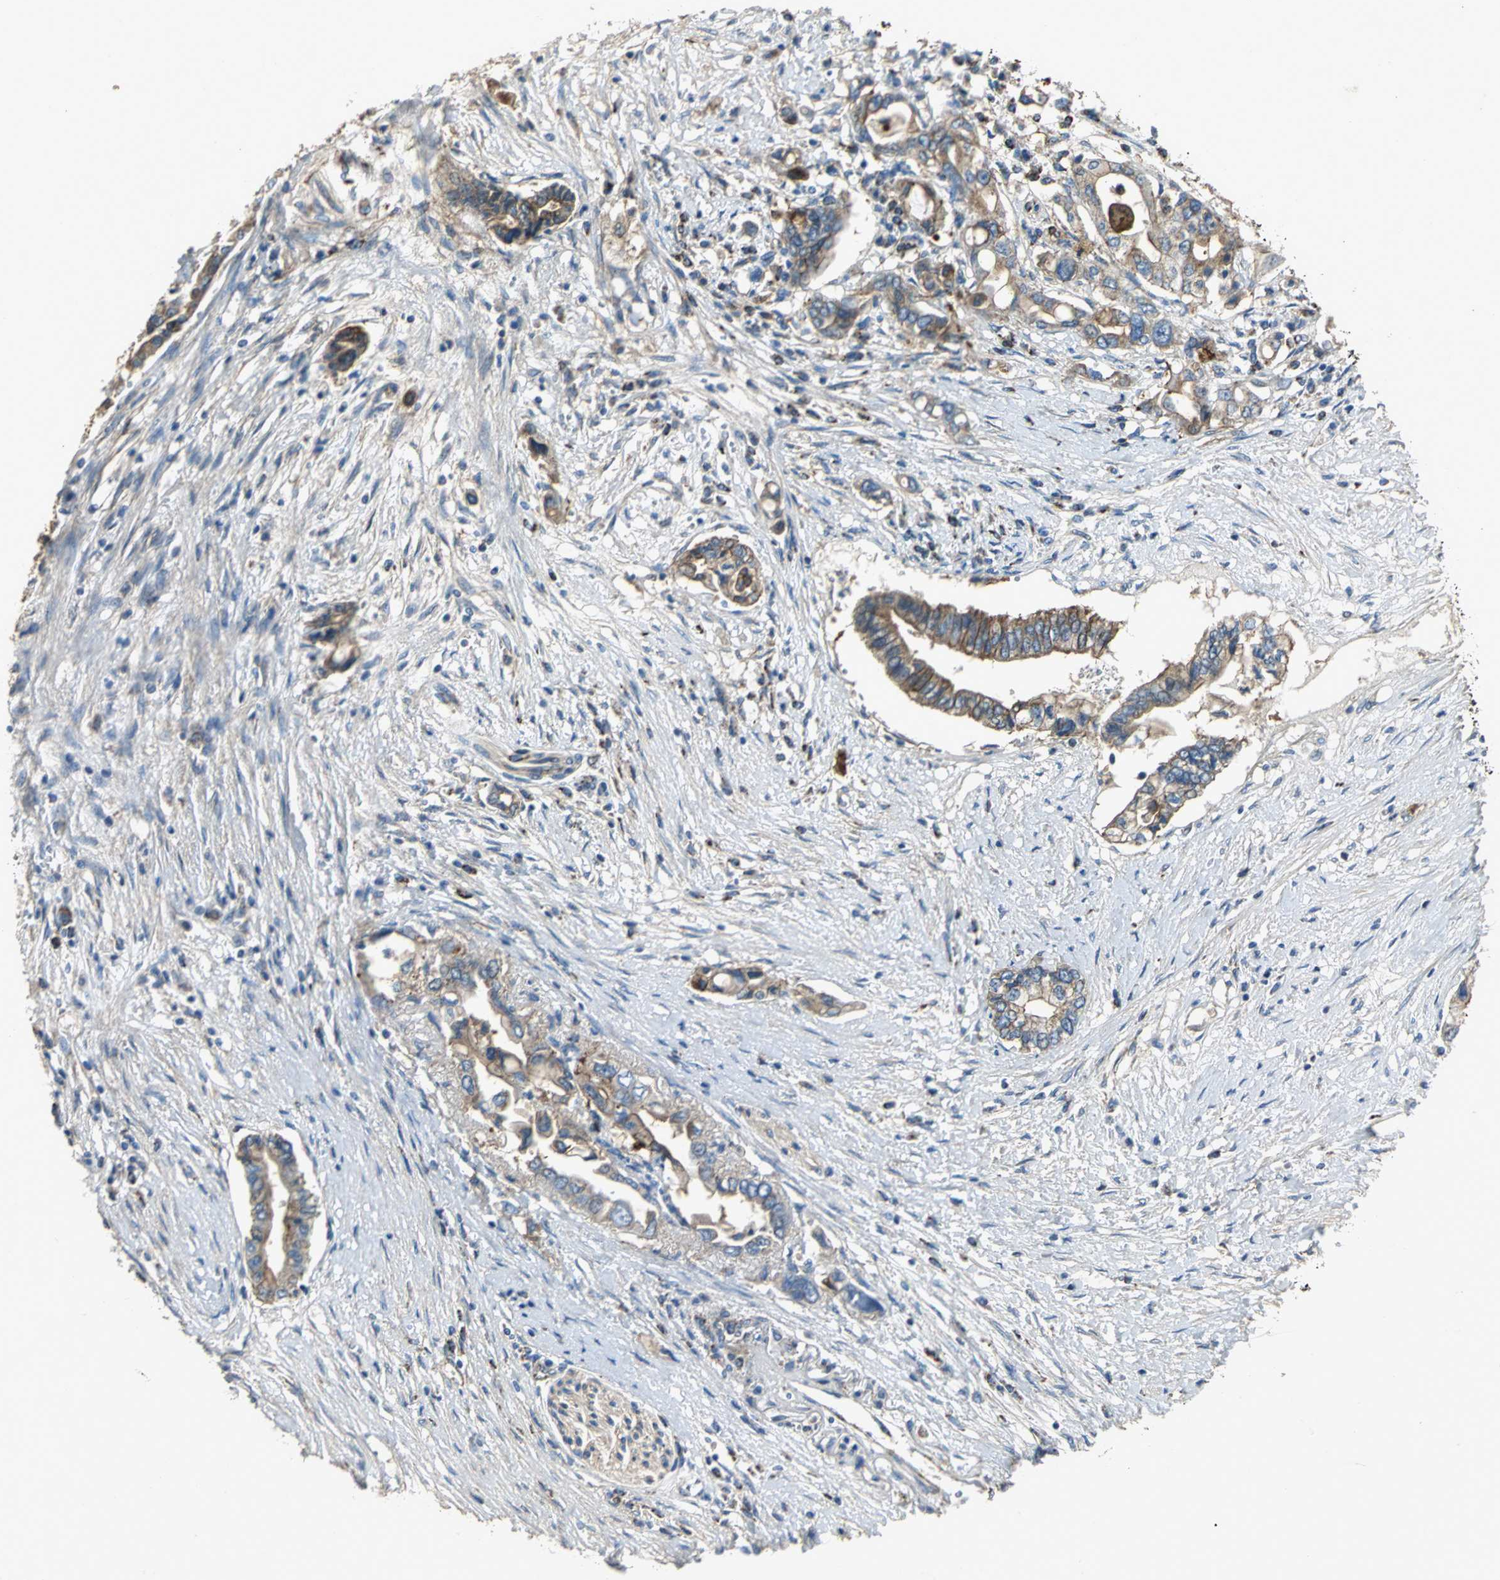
{"staining": {"intensity": "moderate", "quantity": ">75%", "location": "cytoplasmic/membranous"}, "tissue": "pancreatic cancer", "cell_type": "Tumor cells", "image_type": "cancer", "snomed": [{"axis": "morphology", "description": "Adenocarcinoma, NOS"}, {"axis": "topography", "description": "Pancreas"}], "caption": "Immunohistochemical staining of adenocarcinoma (pancreatic) exhibits medium levels of moderate cytoplasmic/membranous positivity in about >75% of tumor cells. The staining was performed using DAB, with brown indicating positive protein expression. Nuclei are stained blue with hematoxylin.", "gene": "NDUFB5", "patient": {"sex": "female", "age": 57}}